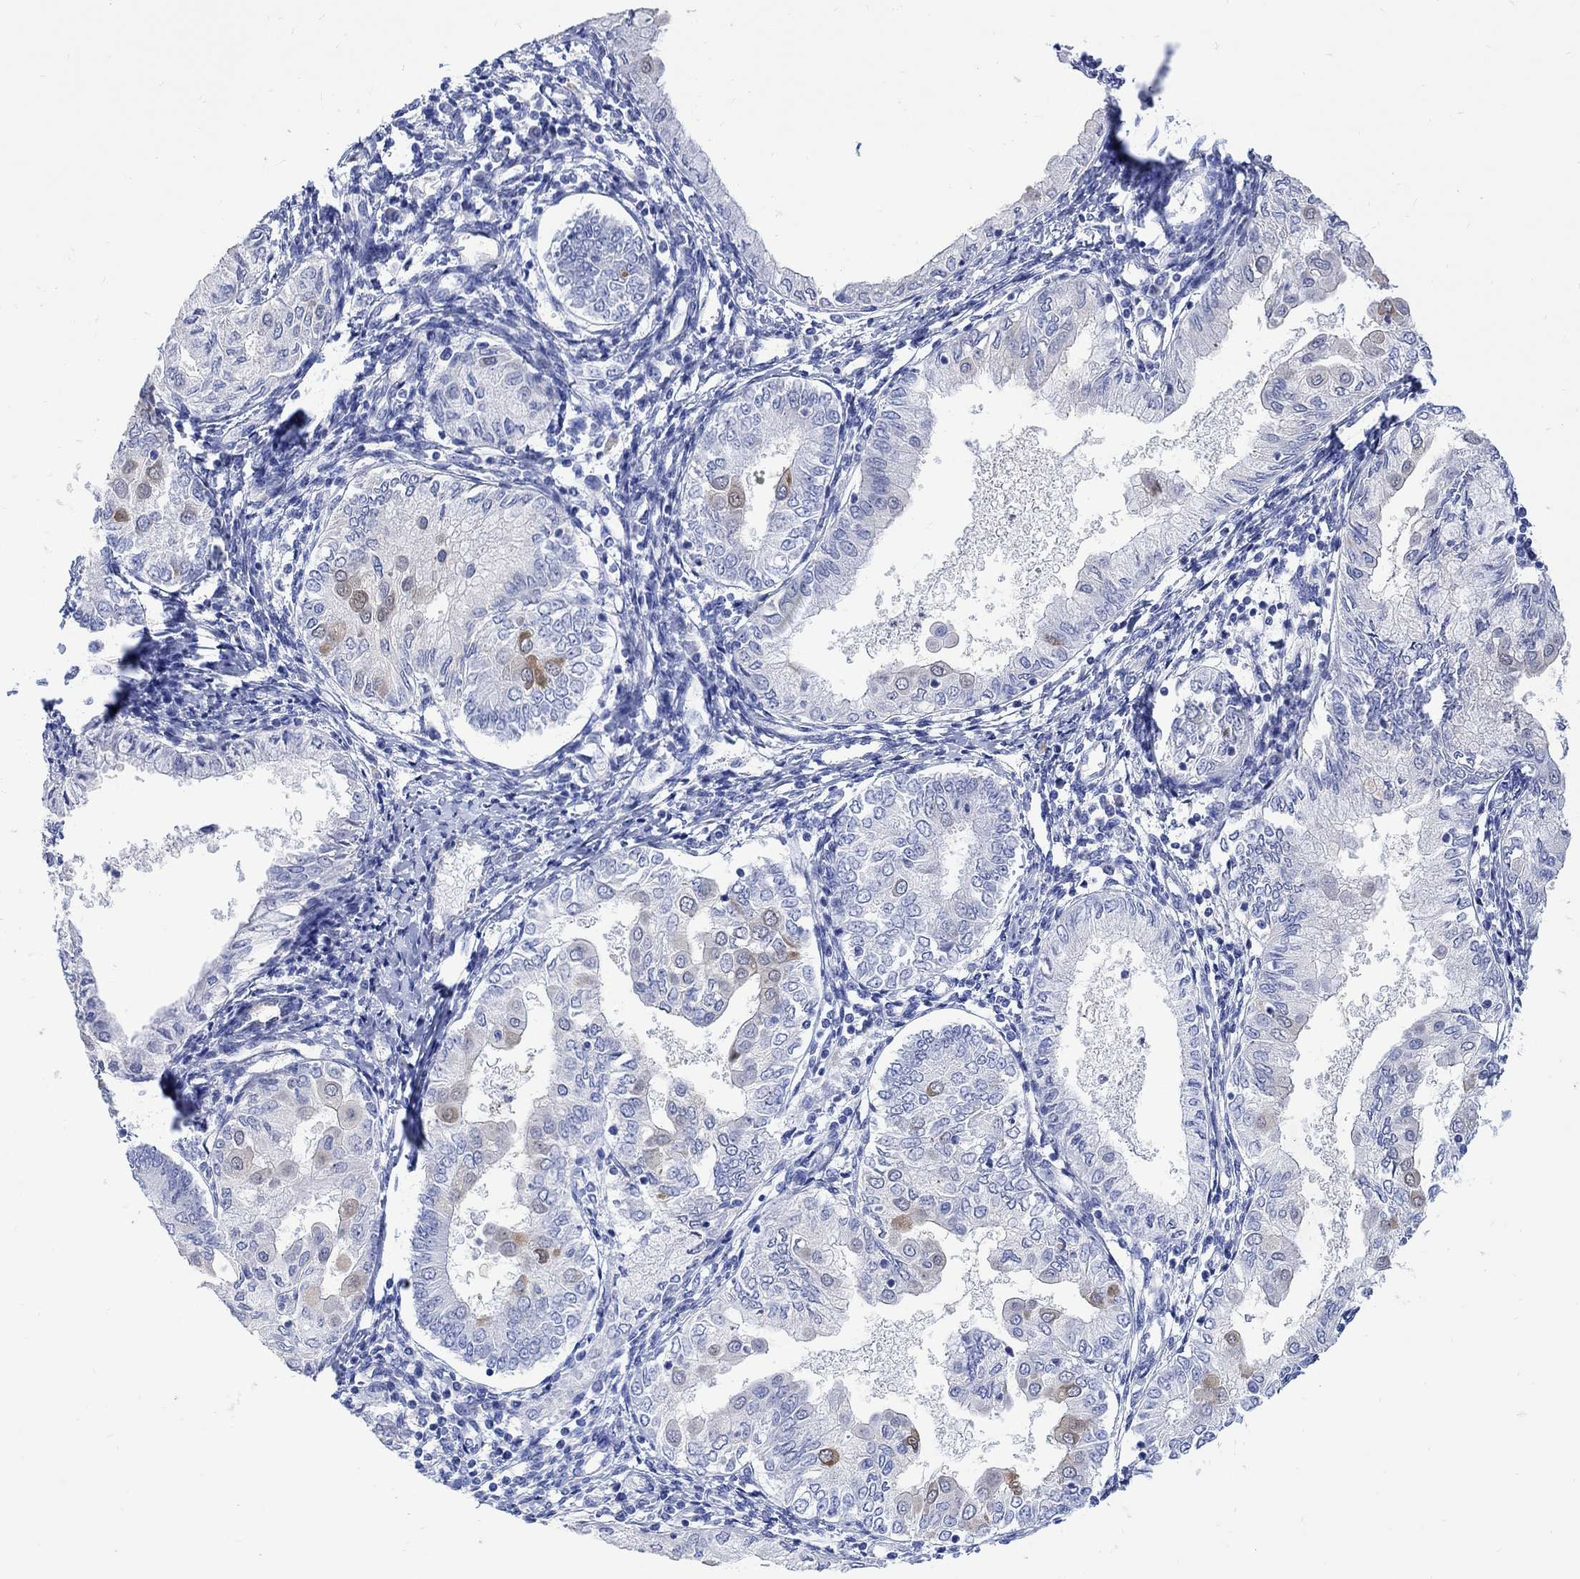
{"staining": {"intensity": "weak", "quantity": "<25%", "location": "cytoplasmic/membranous"}, "tissue": "endometrial cancer", "cell_type": "Tumor cells", "image_type": "cancer", "snomed": [{"axis": "morphology", "description": "Adenocarcinoma, NOS"}, {"axis": "topography", "description": "Endometrium"}], "caption": "High magnification brightfield microscopy of adenocarcinoma (endometrial) stained with DAB (brown) and counterstained with hematoxylin (blue): tumor cells show no significant staining.", "gene": "MYL1", "patient": {"sex": "female", "age": 68}}